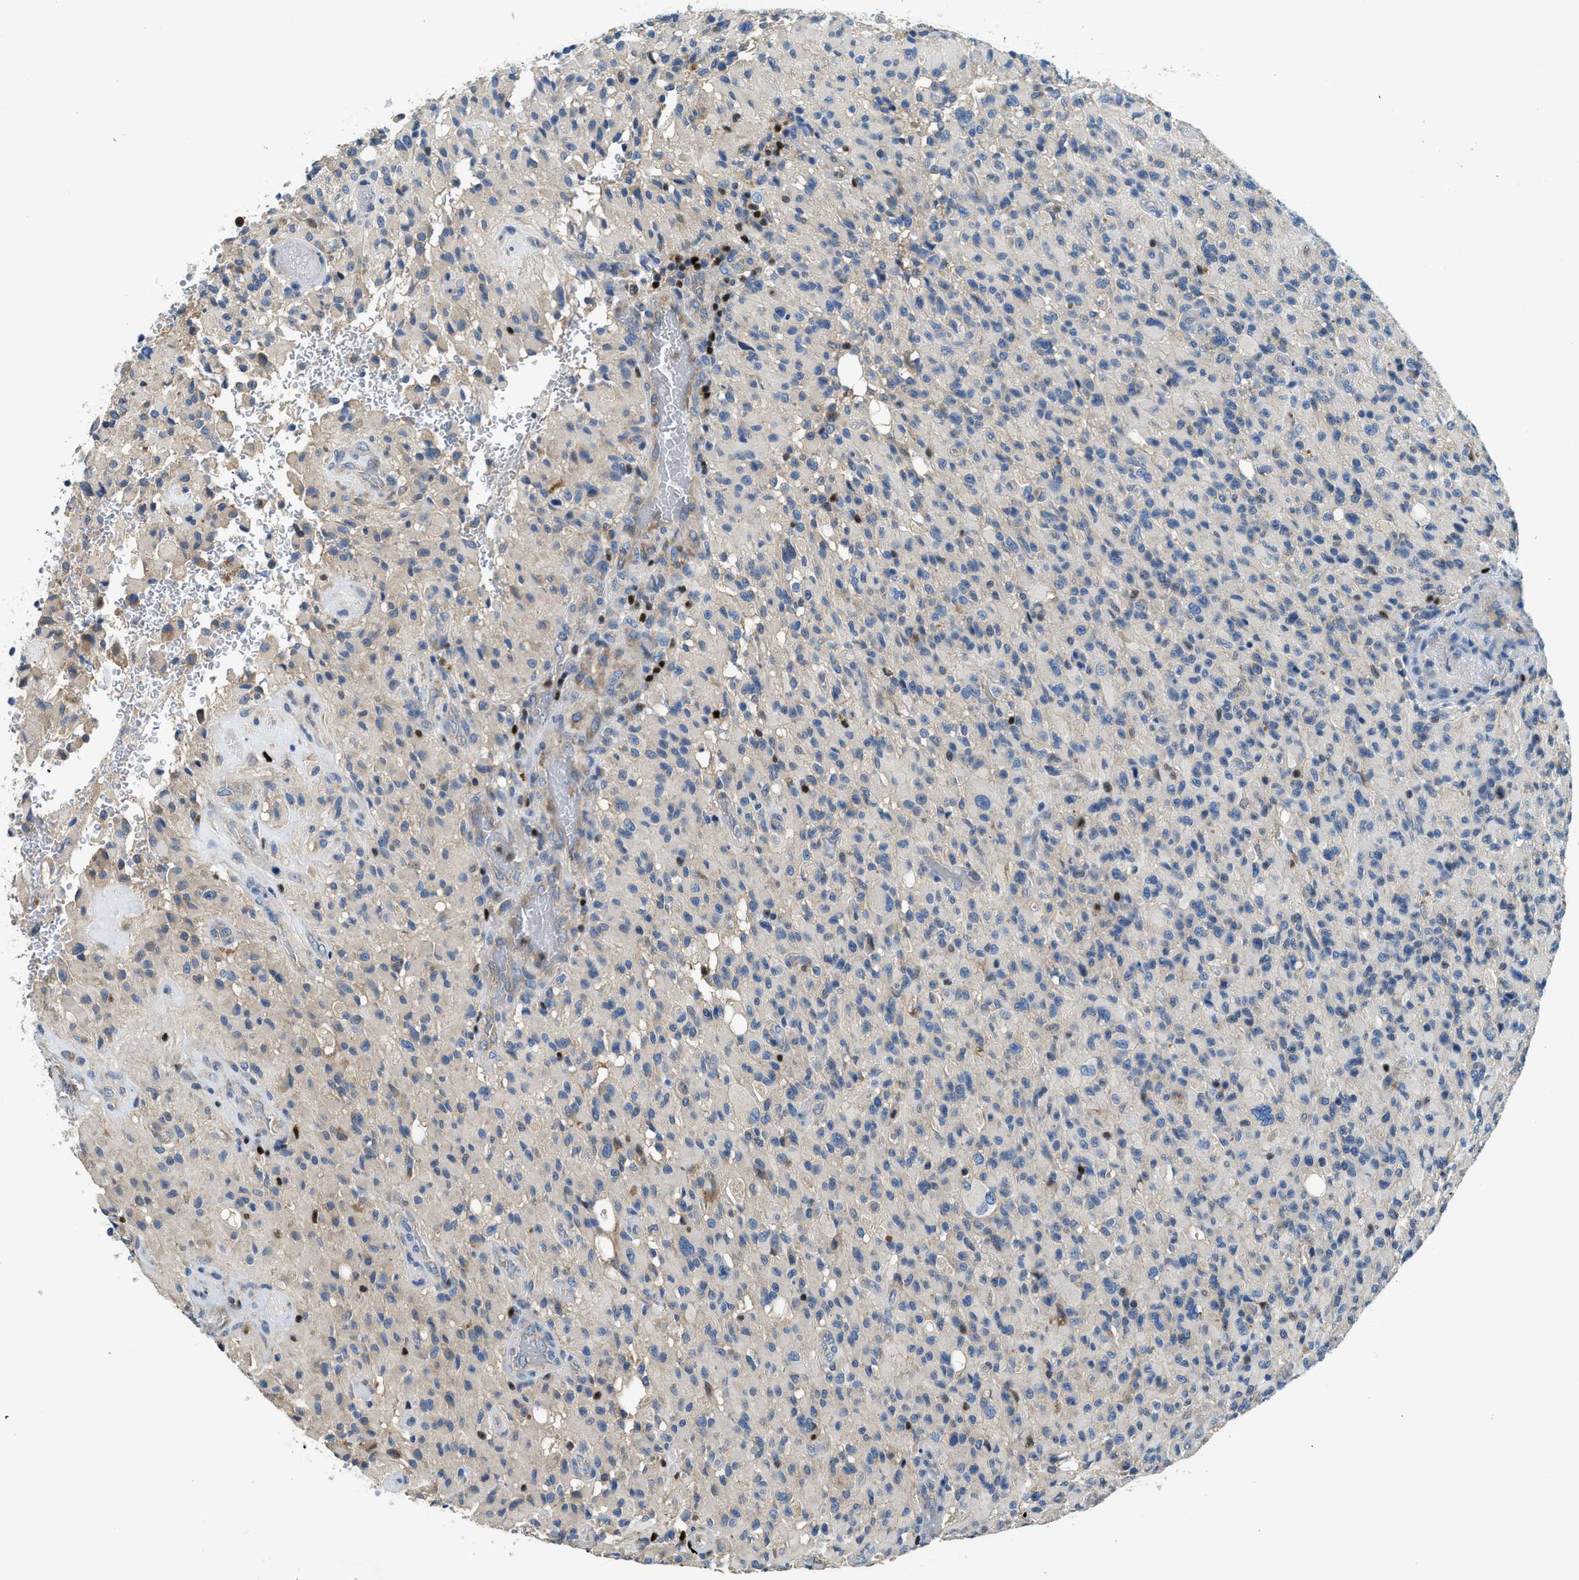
{"staining": {"intensity": "weak", "quantity": "<25%", "location": "cytoplasmic/membranous,nuclear"}, "tissue": "glioma", "cell_type": "Tumor cells", "image_type": "cancer", "snomed": [{"axis": "morphology", "description": "Glioma, malignant, High grade"}, {"axis": "topography", "description": "Brain"}], "caption": "This is a histopathology image of immunohistochemistry staining of malignant glioma (high-grade), which shows no expression in tumor cells. Nuclei are stained in blue.", "gene": "TOX", "patient": {"sex": "male", "age": 71}}